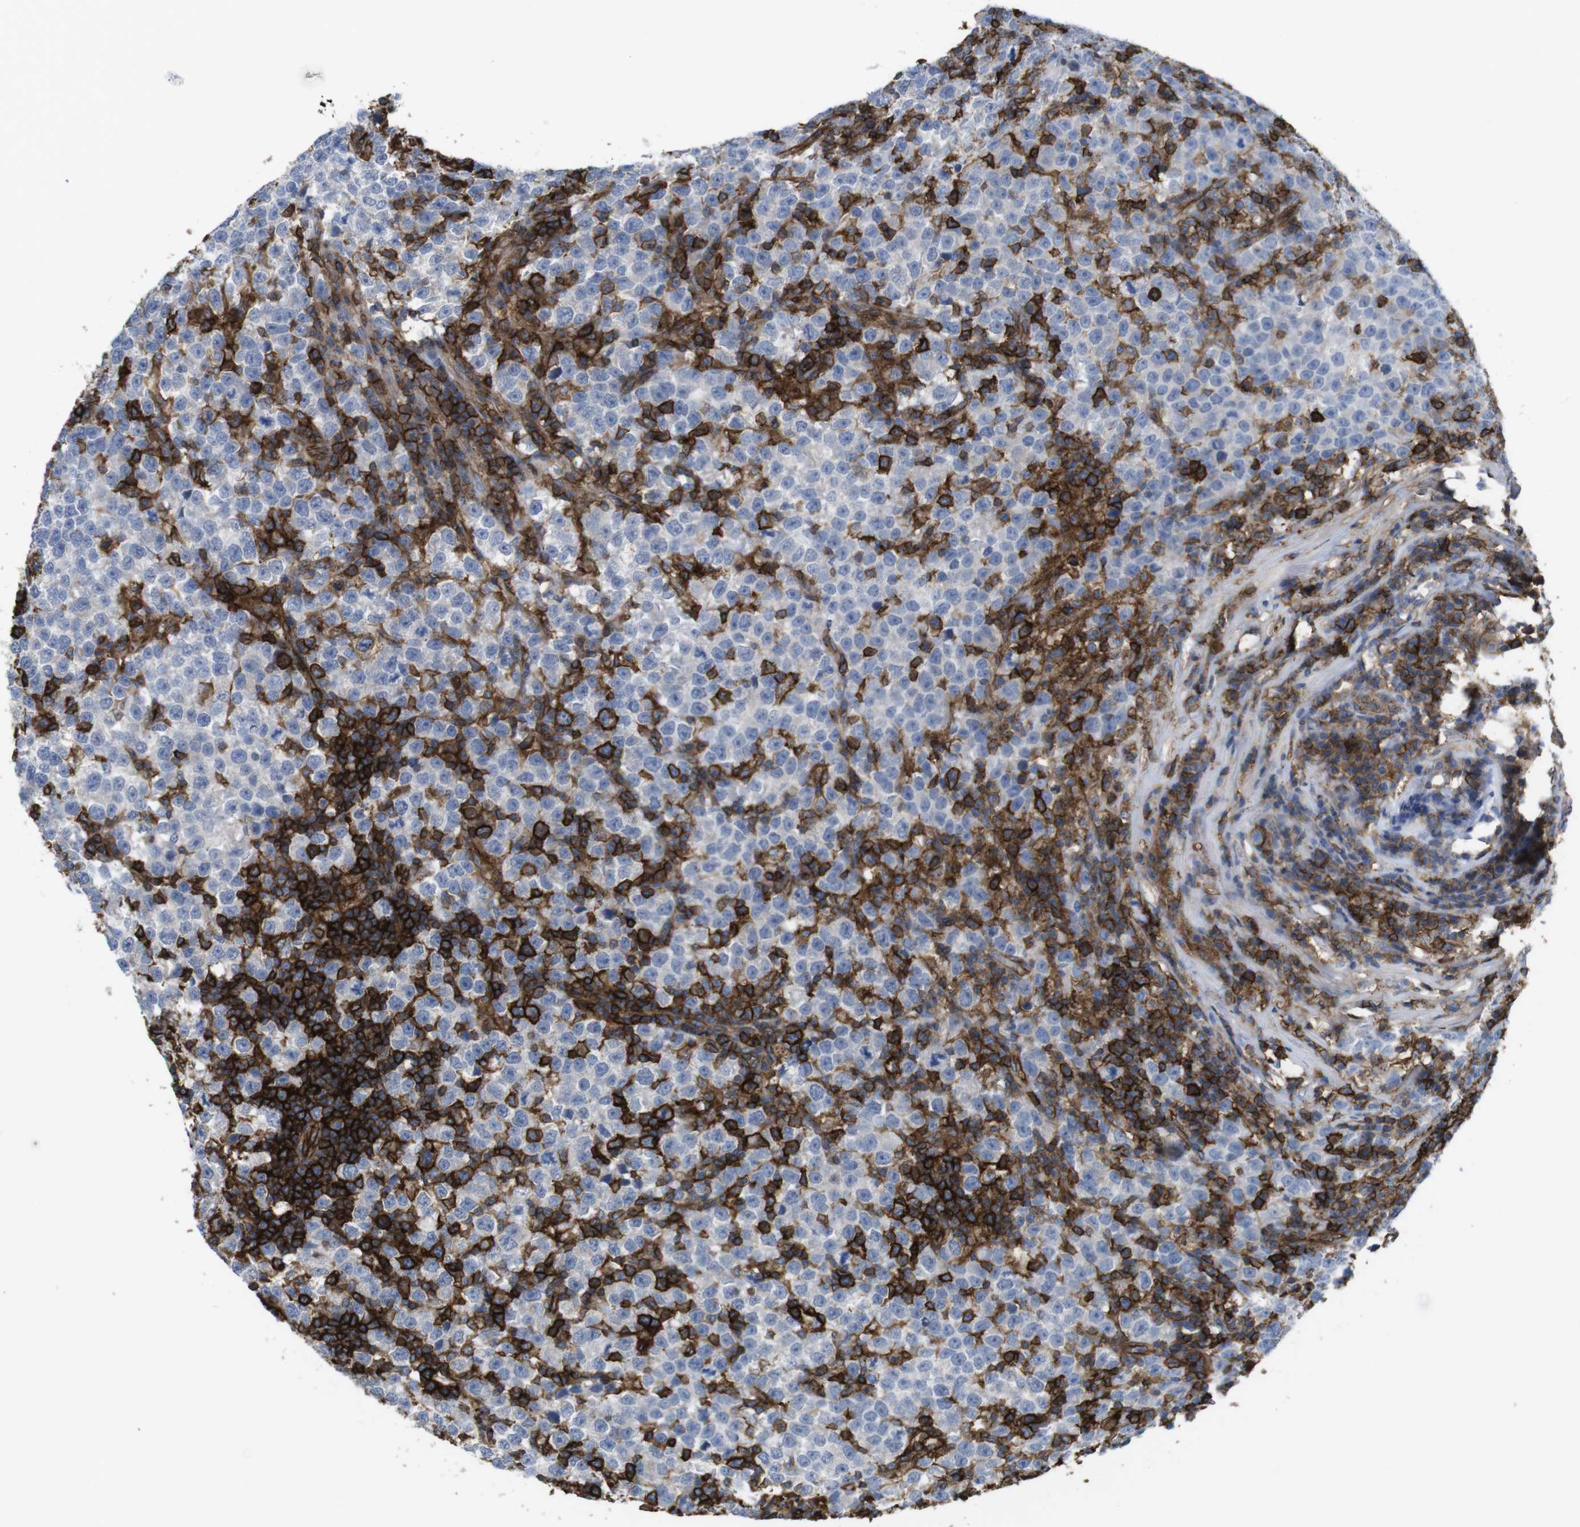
{"staining": {"intensity": "negative", "quantity": "none", "location": "none"}, "tissue": "testis cancer", "cell_type": "Tumor cells", "image_type": "cancer", "snomed": [{"axis": "morphology", "description": "Seminoma, NOS"}, {"axis": "topography", "description": "Testis"}], "caption": "An immunohistochemistry (IHC) image of seminoma (testis) is shown. There is no staining in tumor cells of seminoma (testis).", "gene": "CCR6", "patient": {"sex": "male", "age": 43}}